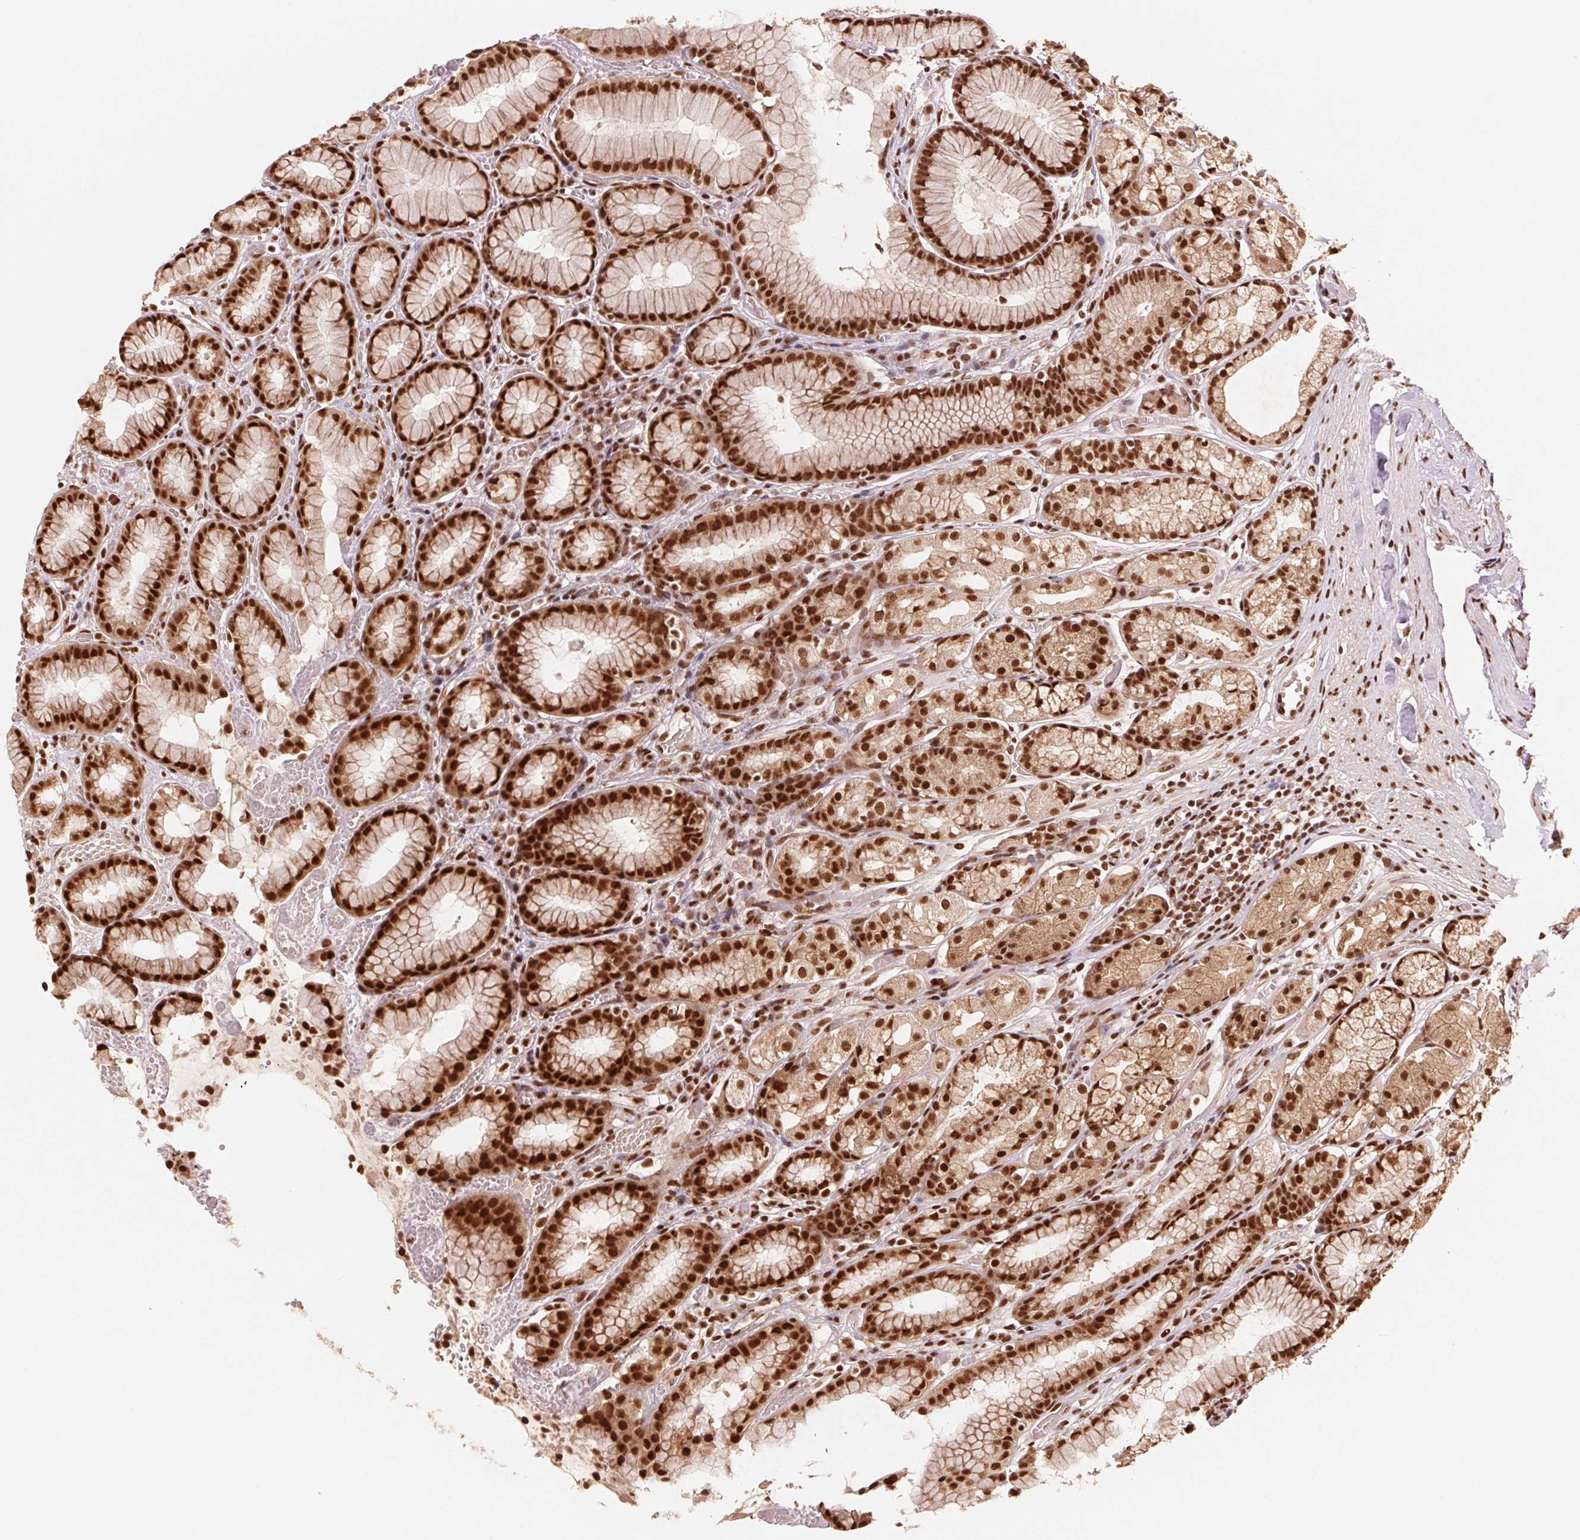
{"staining": {"intensity": "strong", "quantity": ">75%", "location": "nuclear"}, "tissue": "stomach", "cell_type": "Glandular cells", "image_type": "normal", "snomed": [{"axis": "morphology", "description": "Normal tissue, NOS"}, {"axis": "topography", "description": "Smooth muscle"}, {"axis": "topography", "description": "Stomach"}], "caption": "DAB (3,3'-diaminobenzidine) immunohistochemical staining of benign human stomach shows strong nuclear protein staining in about >75% of glandular cells. (DAB (3,3'-diaminobenzidine) IHC, brown staining for protein, blue staining for nuclei).", "gene": "TTLL9", "patient": {"sex": "male", "age": 70}}